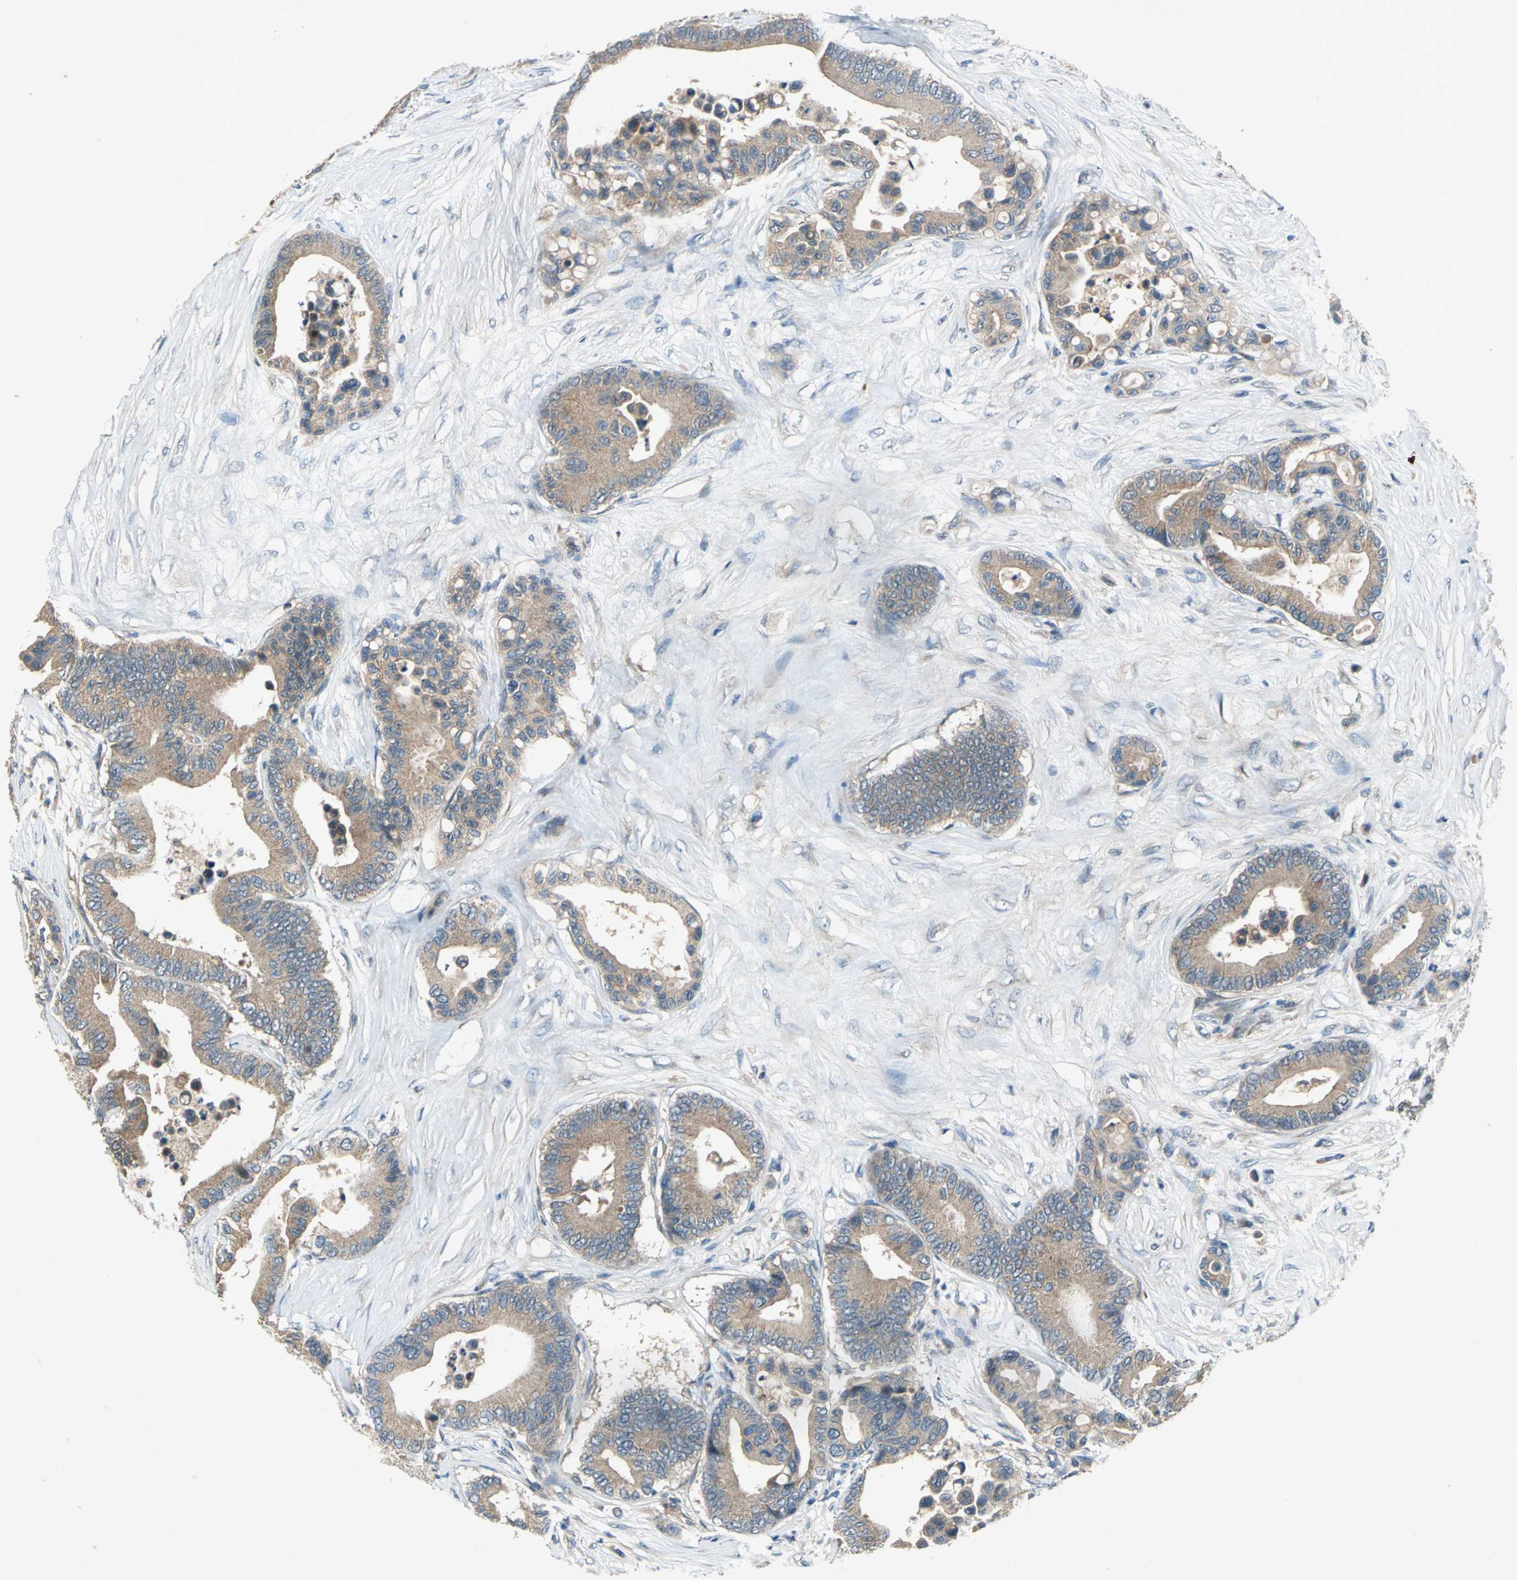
{"staining": {"intensity": "moderate", "quantity": ">75%", "location": "cytoplasmic/membranous"}, "tissue": "colorectal cancer", "cell_type": "Tumor cells", "image_type": "cancer", "snomed": [{"axis": "morphology", "description": "Adenocarcinoma, NOS"}, {"axis": "topography", "description": "Colon"}], "caption": "Colorectal adenocarcinoma tissue reveals moderate cytoplasmic/membranous positivity in approximately >75% of tumor cells, visualized by immunohistochemistry.", "gene": "EMCN", "patient": {"sex": "male", "age": 82}}